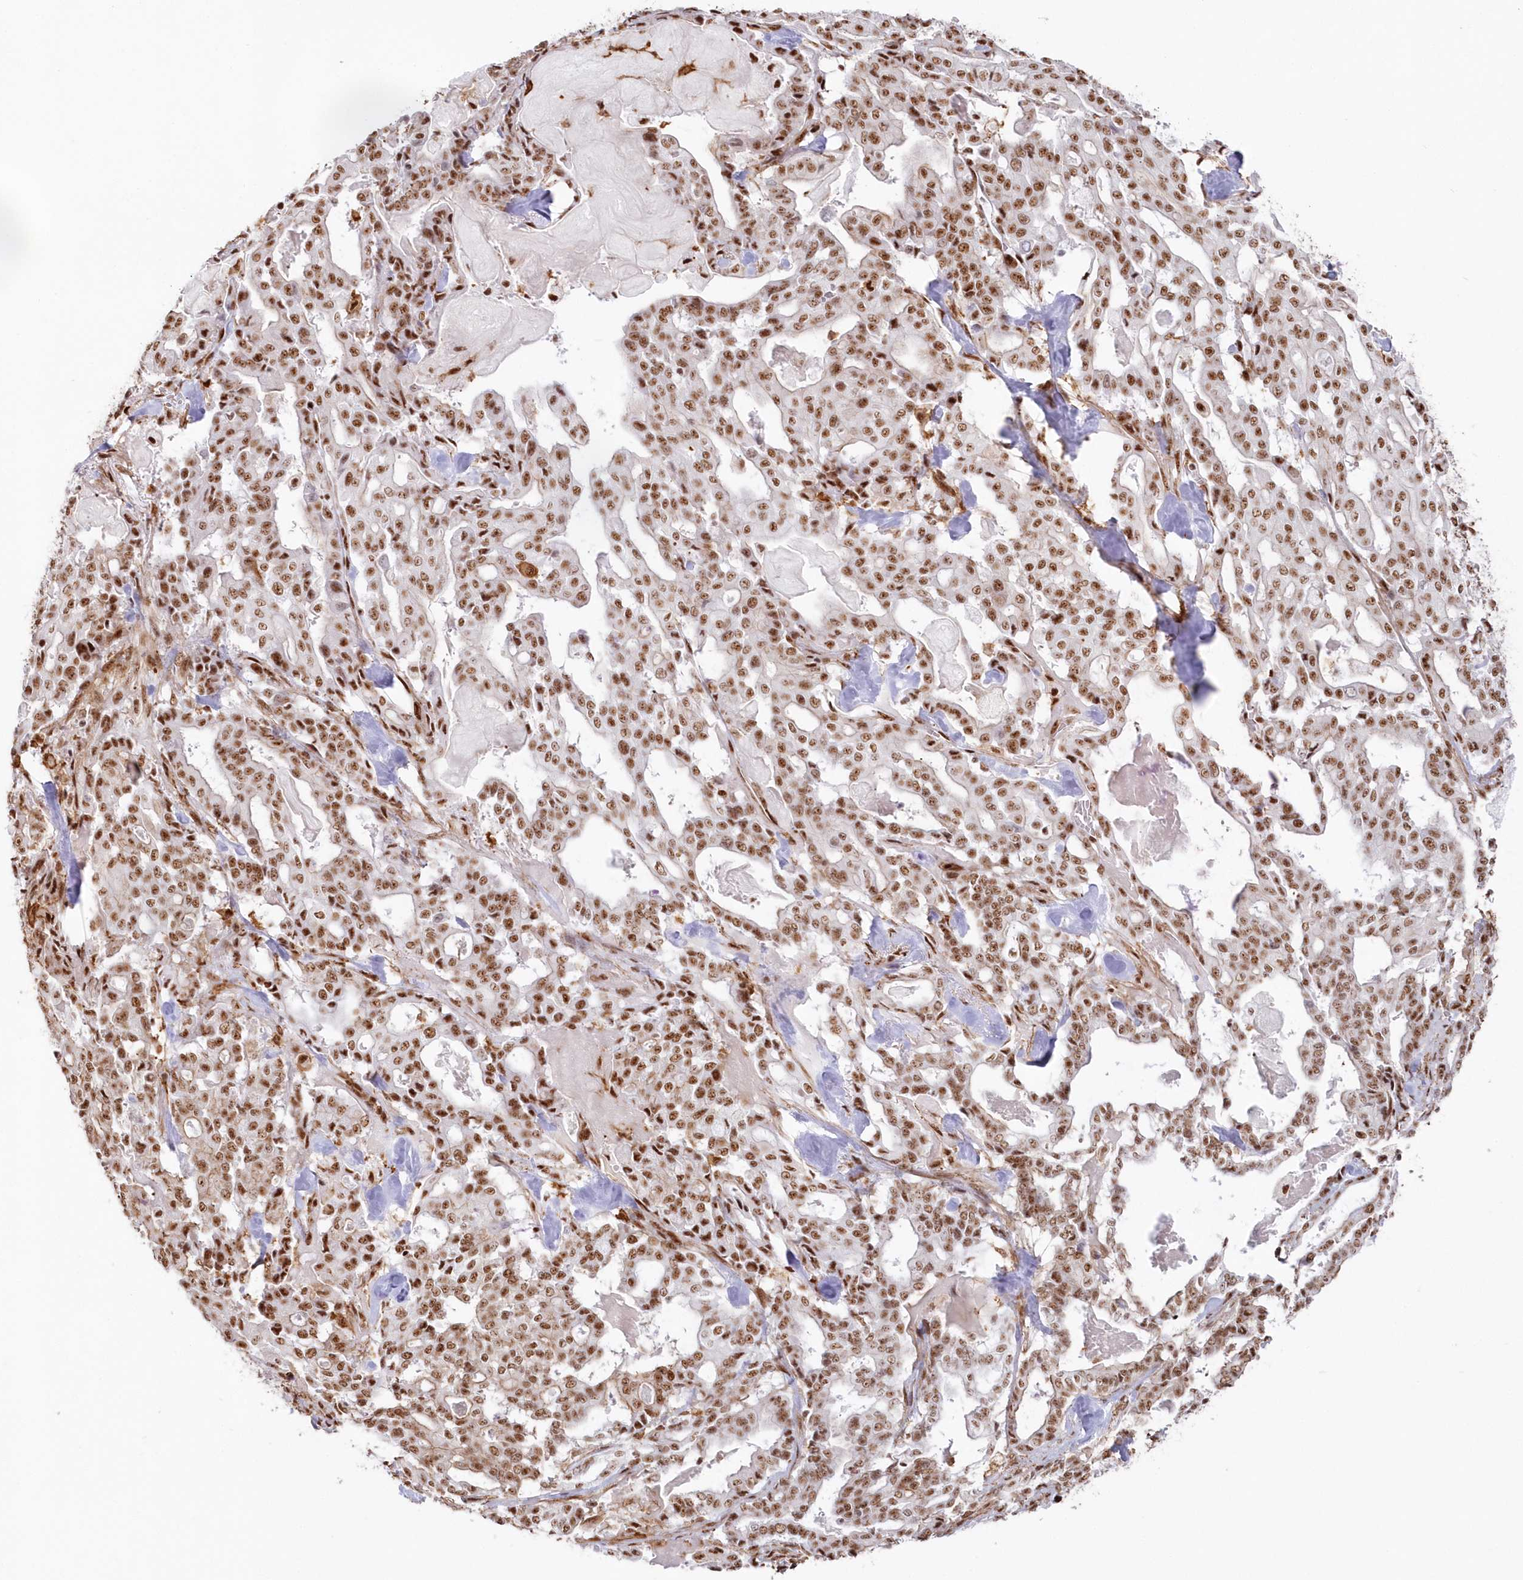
{"staining": {"intensity": "moderate", "quantity": ">75%", "location": "nuclear"}, "tissue": "pancreatic cancer", "cell_type": "Tumor cells", "image_type": "cancer", "snomed": [{"axis": "morphology", "description": "Adenocarcinoma, NOS"}, {"axis": "topography", "description": "Pancreas"}], "caption": "There is medium levels of moderate nuclear expression in tumor cells of pancreatic cancer (adenocarcinoma), as demonstrated by immunohistochemical staining (brown color).", "gene": "DDX46", "patient": {"sex": "male", "age": 63}}